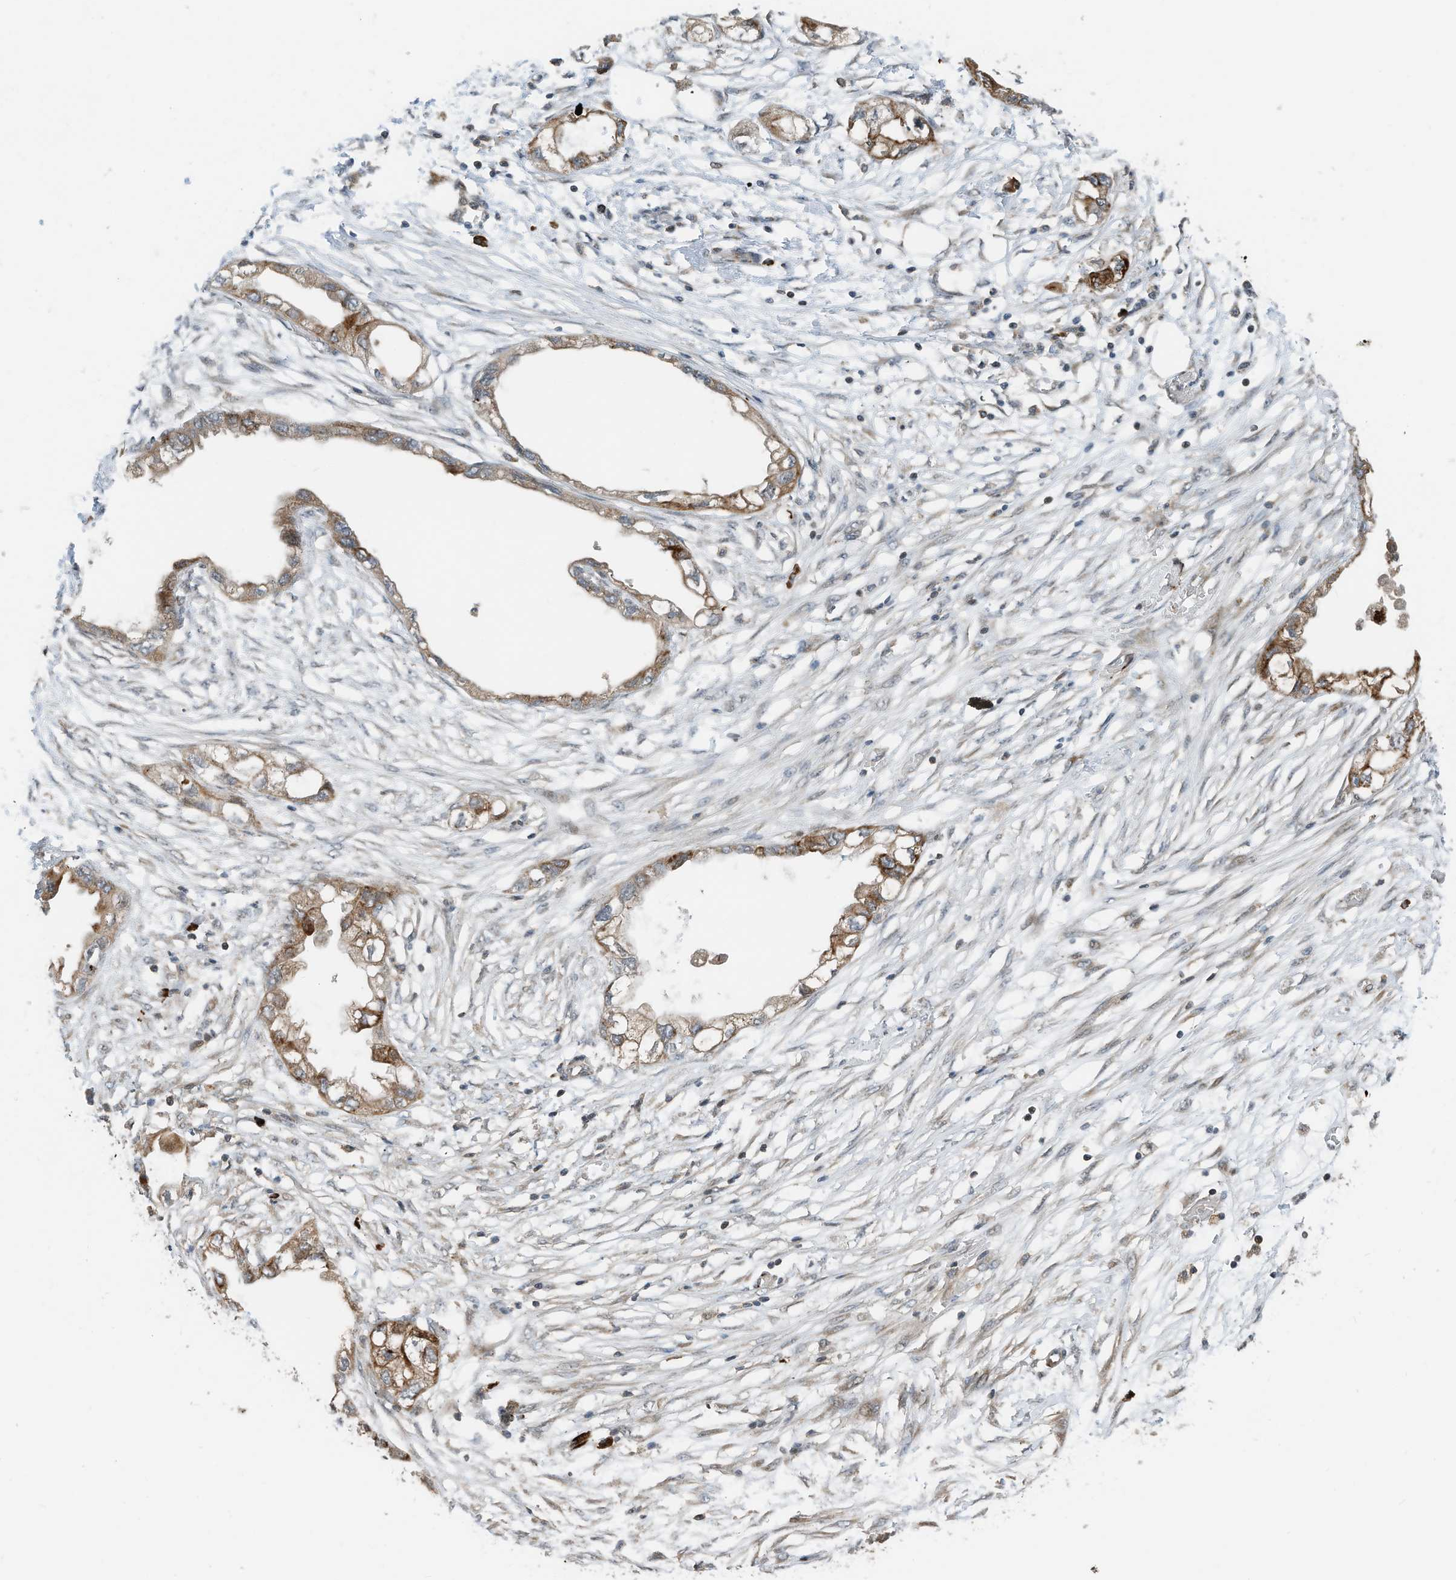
{"staining": {"intensity": "moderate", "quantity": ">75%", "location": "cytoplasmic/membranous"}, "tissue": "endometrial cancer", "cell_type": "Tumor cells", "image_type": "cancer", "snomed": [{"axis": "morphology", "description": "Adenocarcinoma, NOS"}, {"axis": "morphology", "description": "Adenocarcinoma, metastatic, NOS"}, {"axis": "topography", "description": "Adipose tissue"}, {"axis": "topography", "description": "Endometrium"}], "caption": "Endometrial cancer (metastatic adenocarcinoma) tissue reveals moderate cytoplasmic/membranous positivity in approximately >75% of tumor cells, visualized by immunohistochemistry.", "gene": "RMND1", "patient": {"sex": "female", "age": 67}}